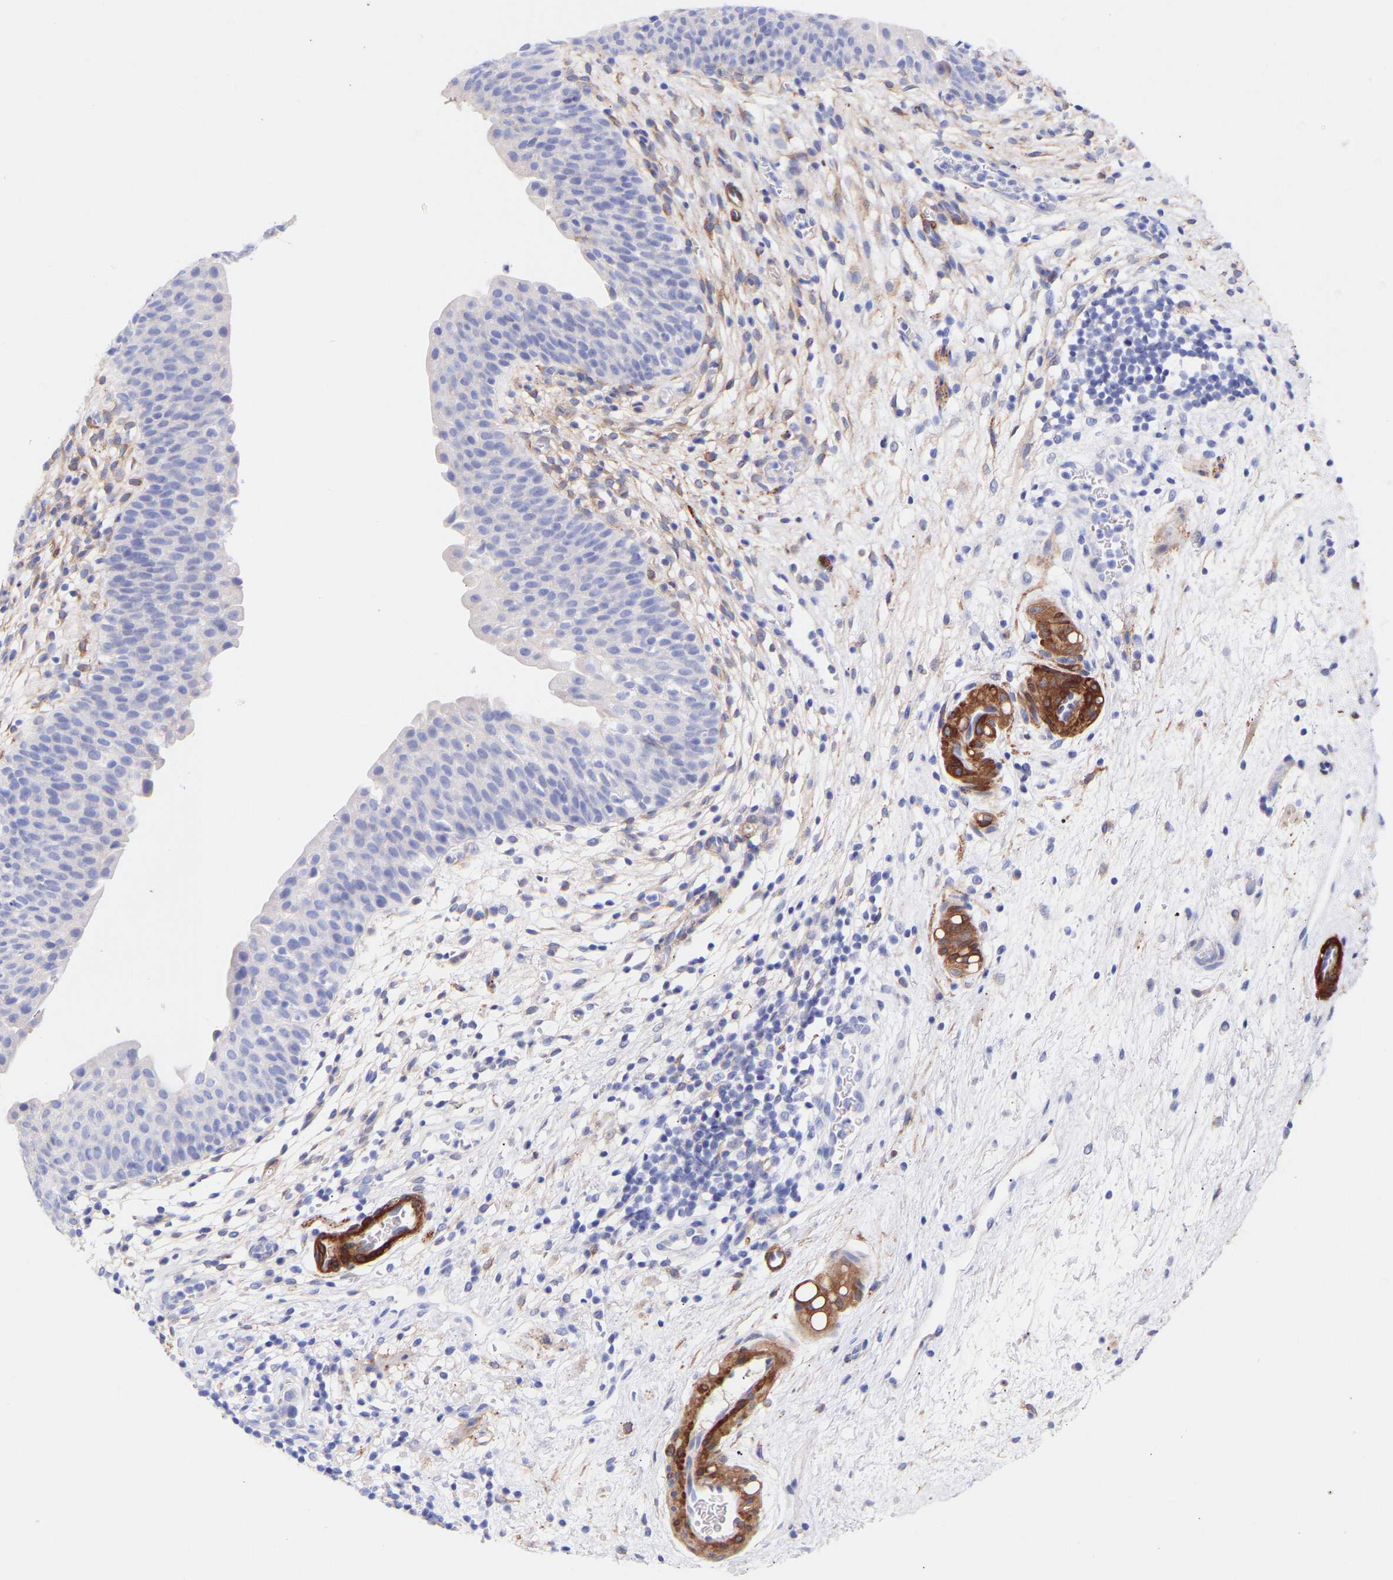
{"staining": {"intensity": "negative", "quantity": "none", "location": "none"}, "tissue": "urinary bladder", "cell_type": "Urothelial cells", "image_type": "normal", "snomed": [{"axis": "morphology", "description": "Normal tissue, NOS"}, {"axis": "topography", "description": "Urinary bladder"}], "caption": "The IHC photomicrograph has no significant positivity in urothelial cells of urinary bladder.", "gene": "AMPH", "patient": {"sex": "male", "age": 37}}